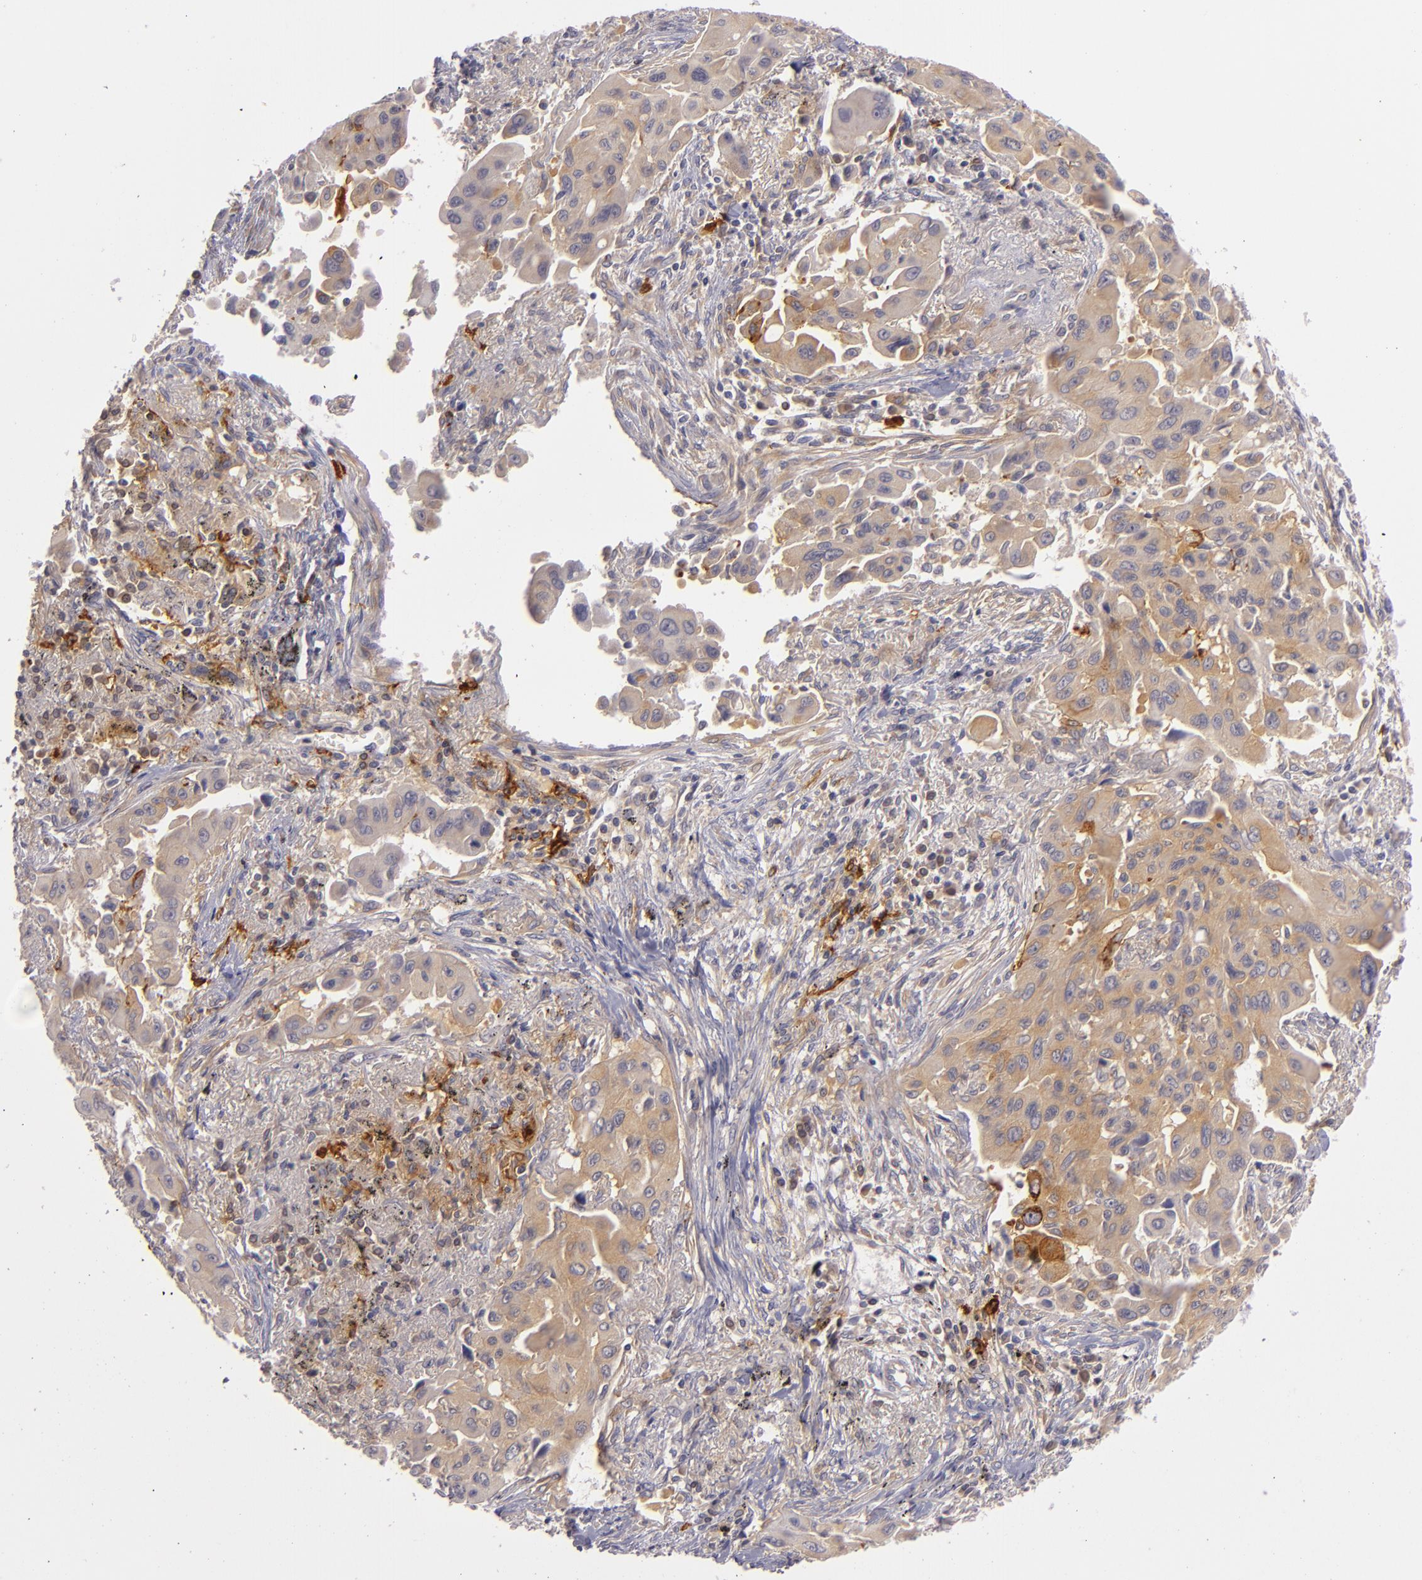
{"staining": {"intensity": "moderate", "quantity": ">75%", "location": "cytoplasmic/membranous"}, "tissue": "lung cancer", "cell_type": "Tumor cells", "image_type": "cancer", "snomed": [{"axis": "morphology", "description": "Adenocarcinoma, NOS"}, {"axis": "topography", "description": "Lung"}], "caption": "Immunohistochemical staining of adenocarcinoma (lung) shows medium levels of moderate cytoplasmic/membranous protein positivity in approximately >75% of tumor cells. (IHC, brightfield microscopy, high magnification).", "gene": "CD83", "patient": {"sex": "male", "age": 68}}